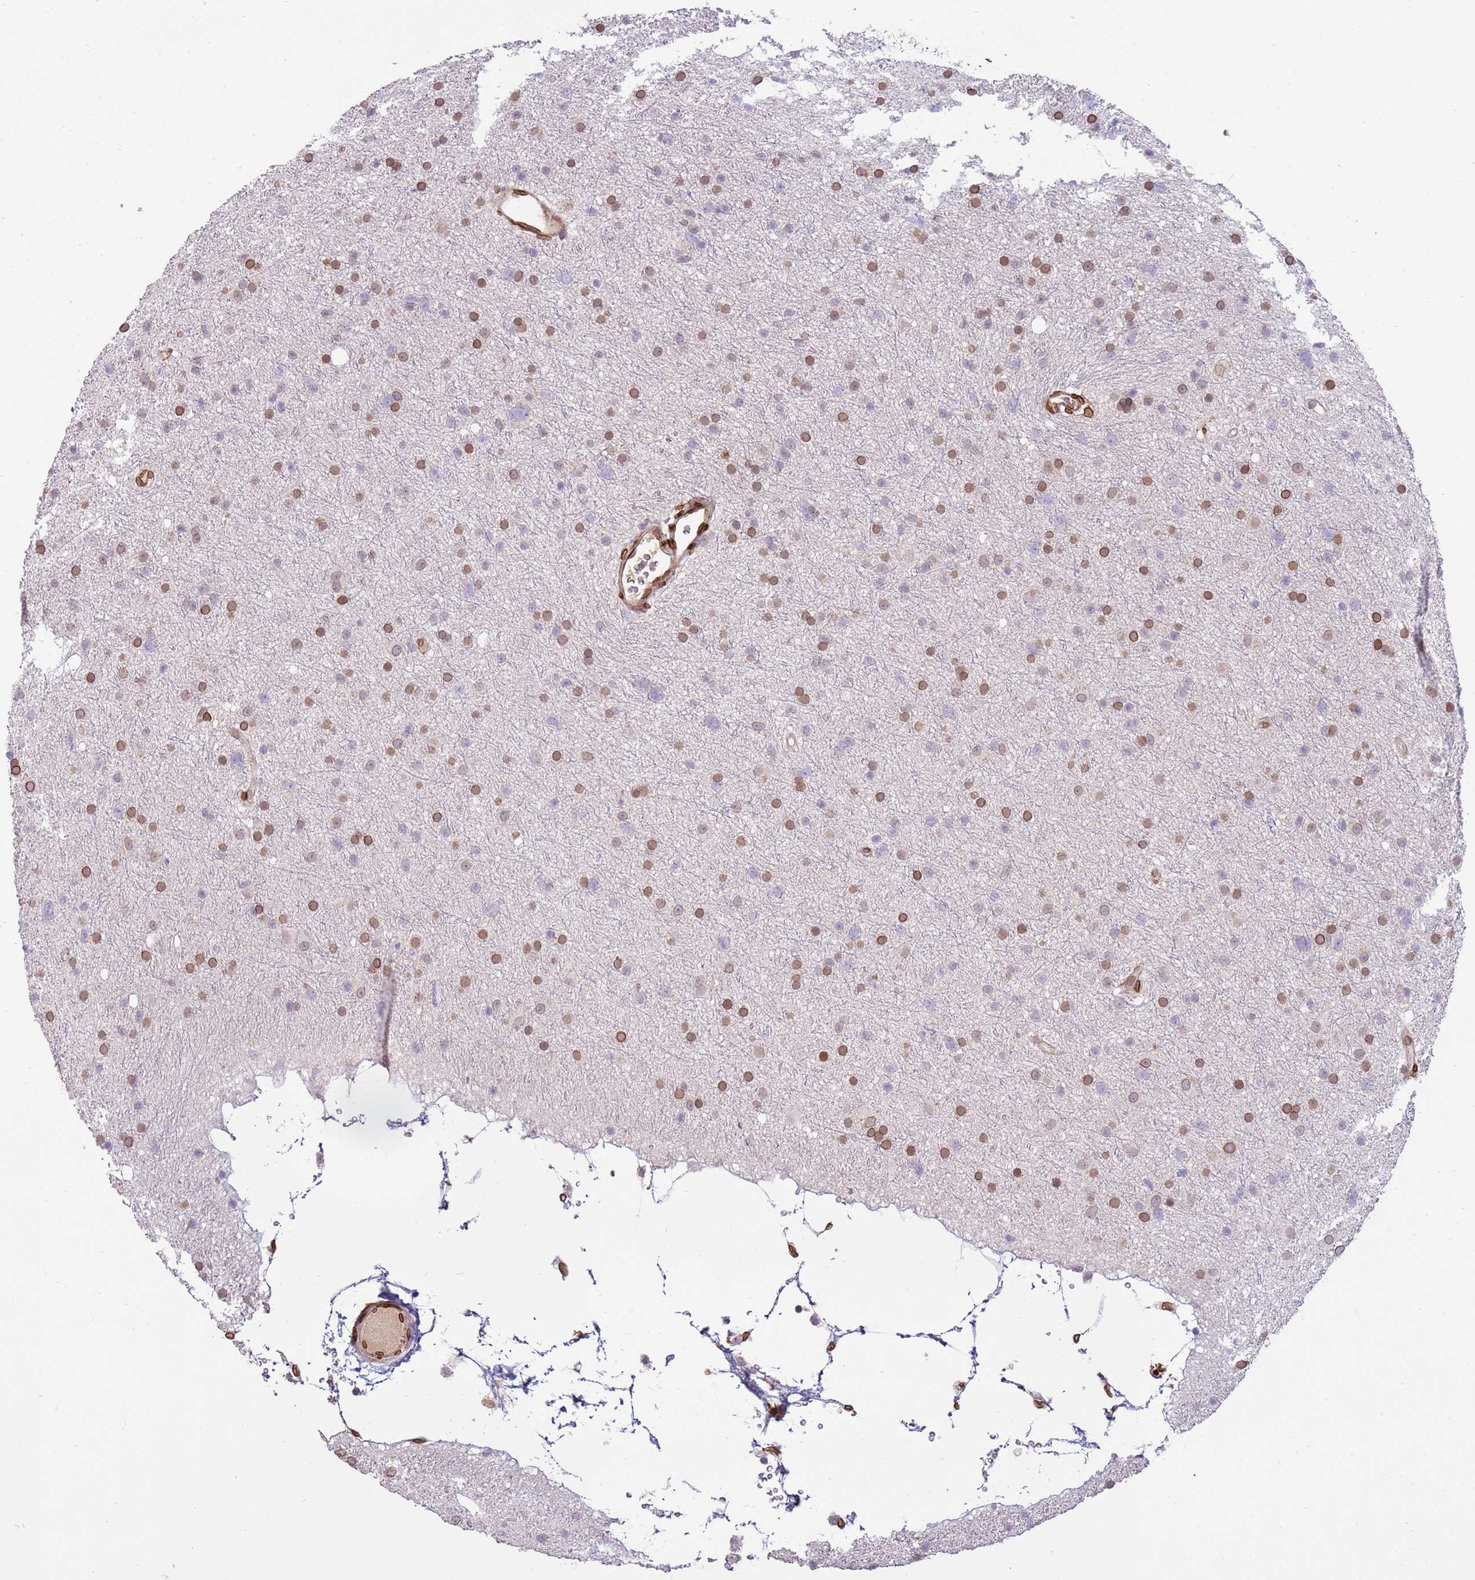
{"staining": {"intensity": "moderate", "quantity": "25%-75%", "location": "cytoplasmic/membranous,nuclear"}, "tissue": "glioma", "cell_type": "Tumor cells", "image_type": "cancer", "snomed": [{"axis": "morphology", "description": "Glioma, malignant, Low grade"}, {"axis": "topography", "description": "Cerebral cortex"}], "caption": "An image of glioma stained for a protein exhibits moderate cytoplasmic/membranous and nuclear brown staining in tumor cells.", "gene": "TMEM47", "patient": {"sex": "female", "age": 39}}